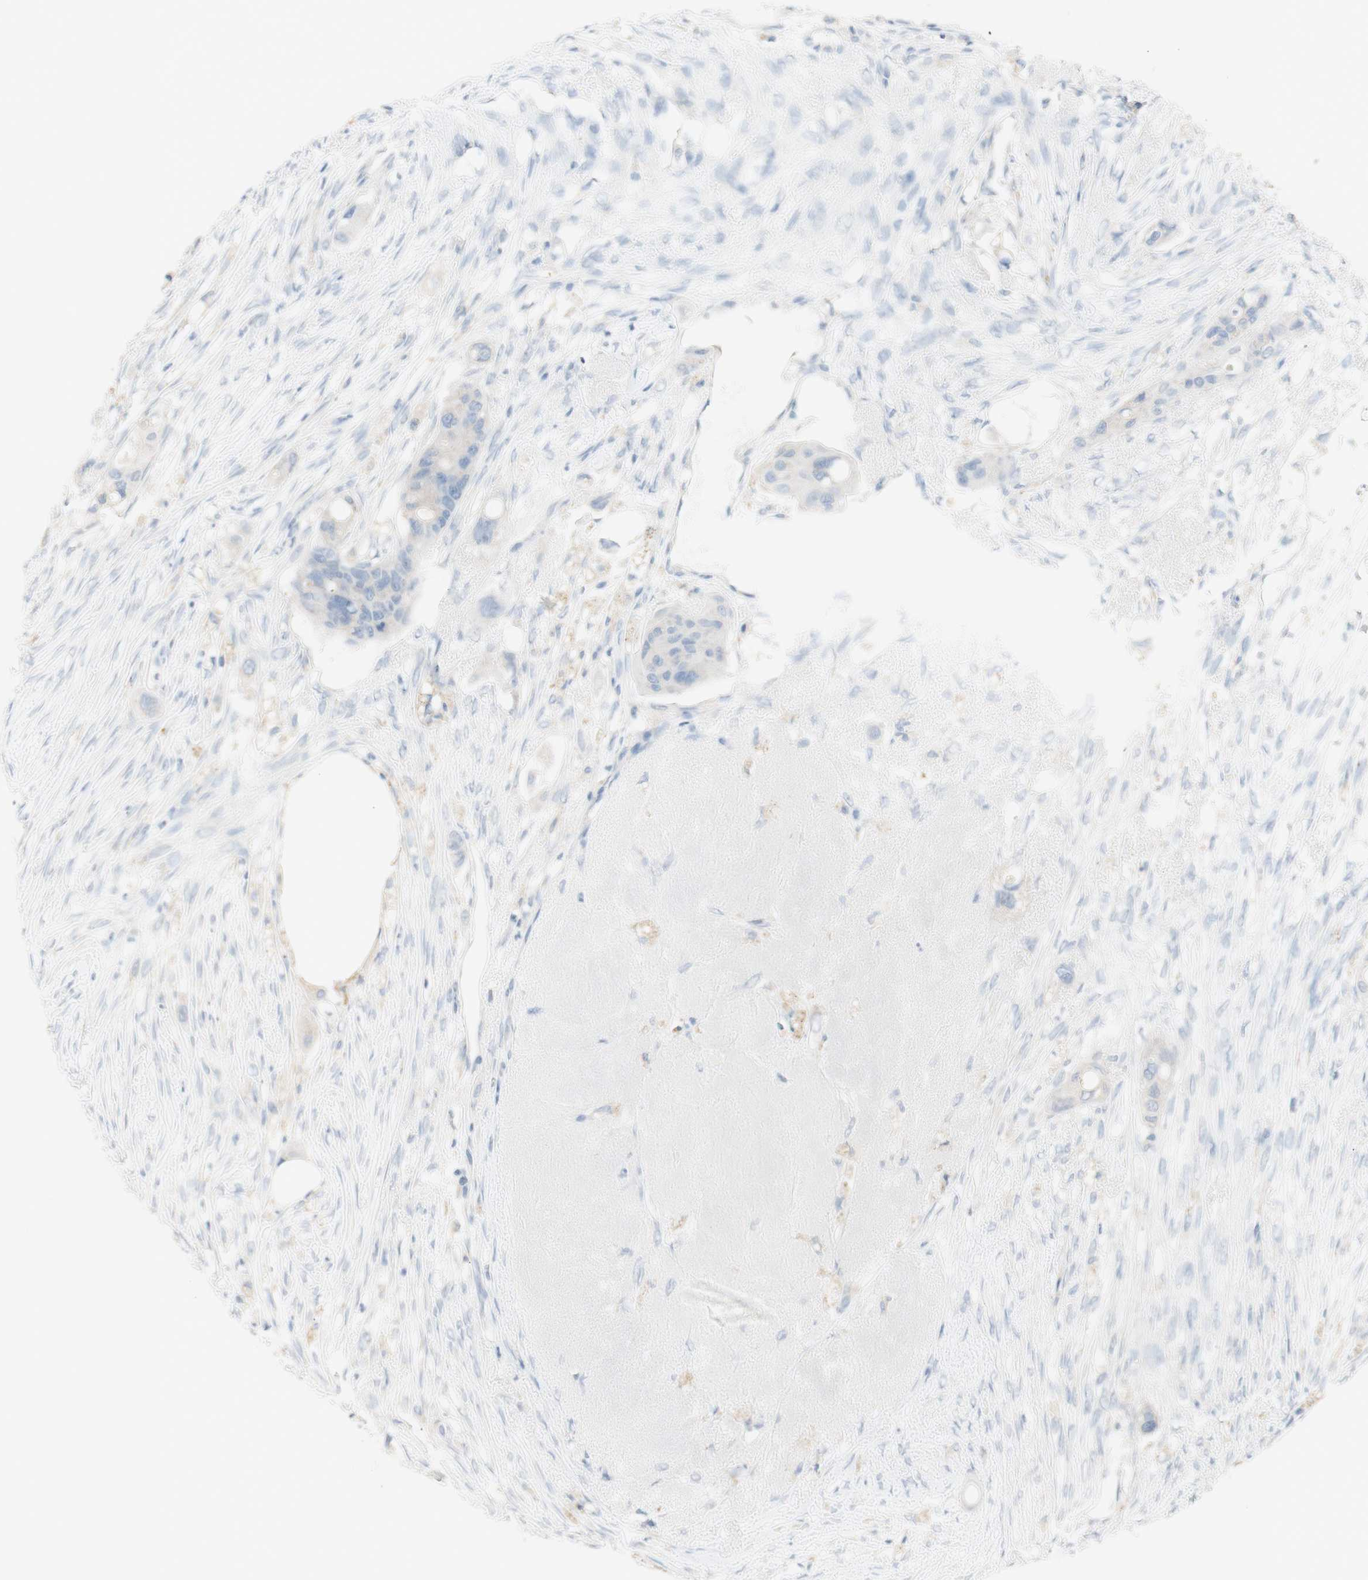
{"staining": {"intensity": "negative", "quantity": "none", "location": "none"}, "tissue": "colorectal cancer", "cell_type": "Tumor cells", "image_type": "cancer", "snomed": [{"axis": "morphology", "description": "Adenocarcinoma, NOS"}, {"axis": "topography", "description": "Colon"}], "caption": "This is a histopathology image of IHC staining of colorectal adenocarcinoma, which shows no expression in tumor cells.", "gene": "ART3", "patient": {"sex": "female", "age": 57}}